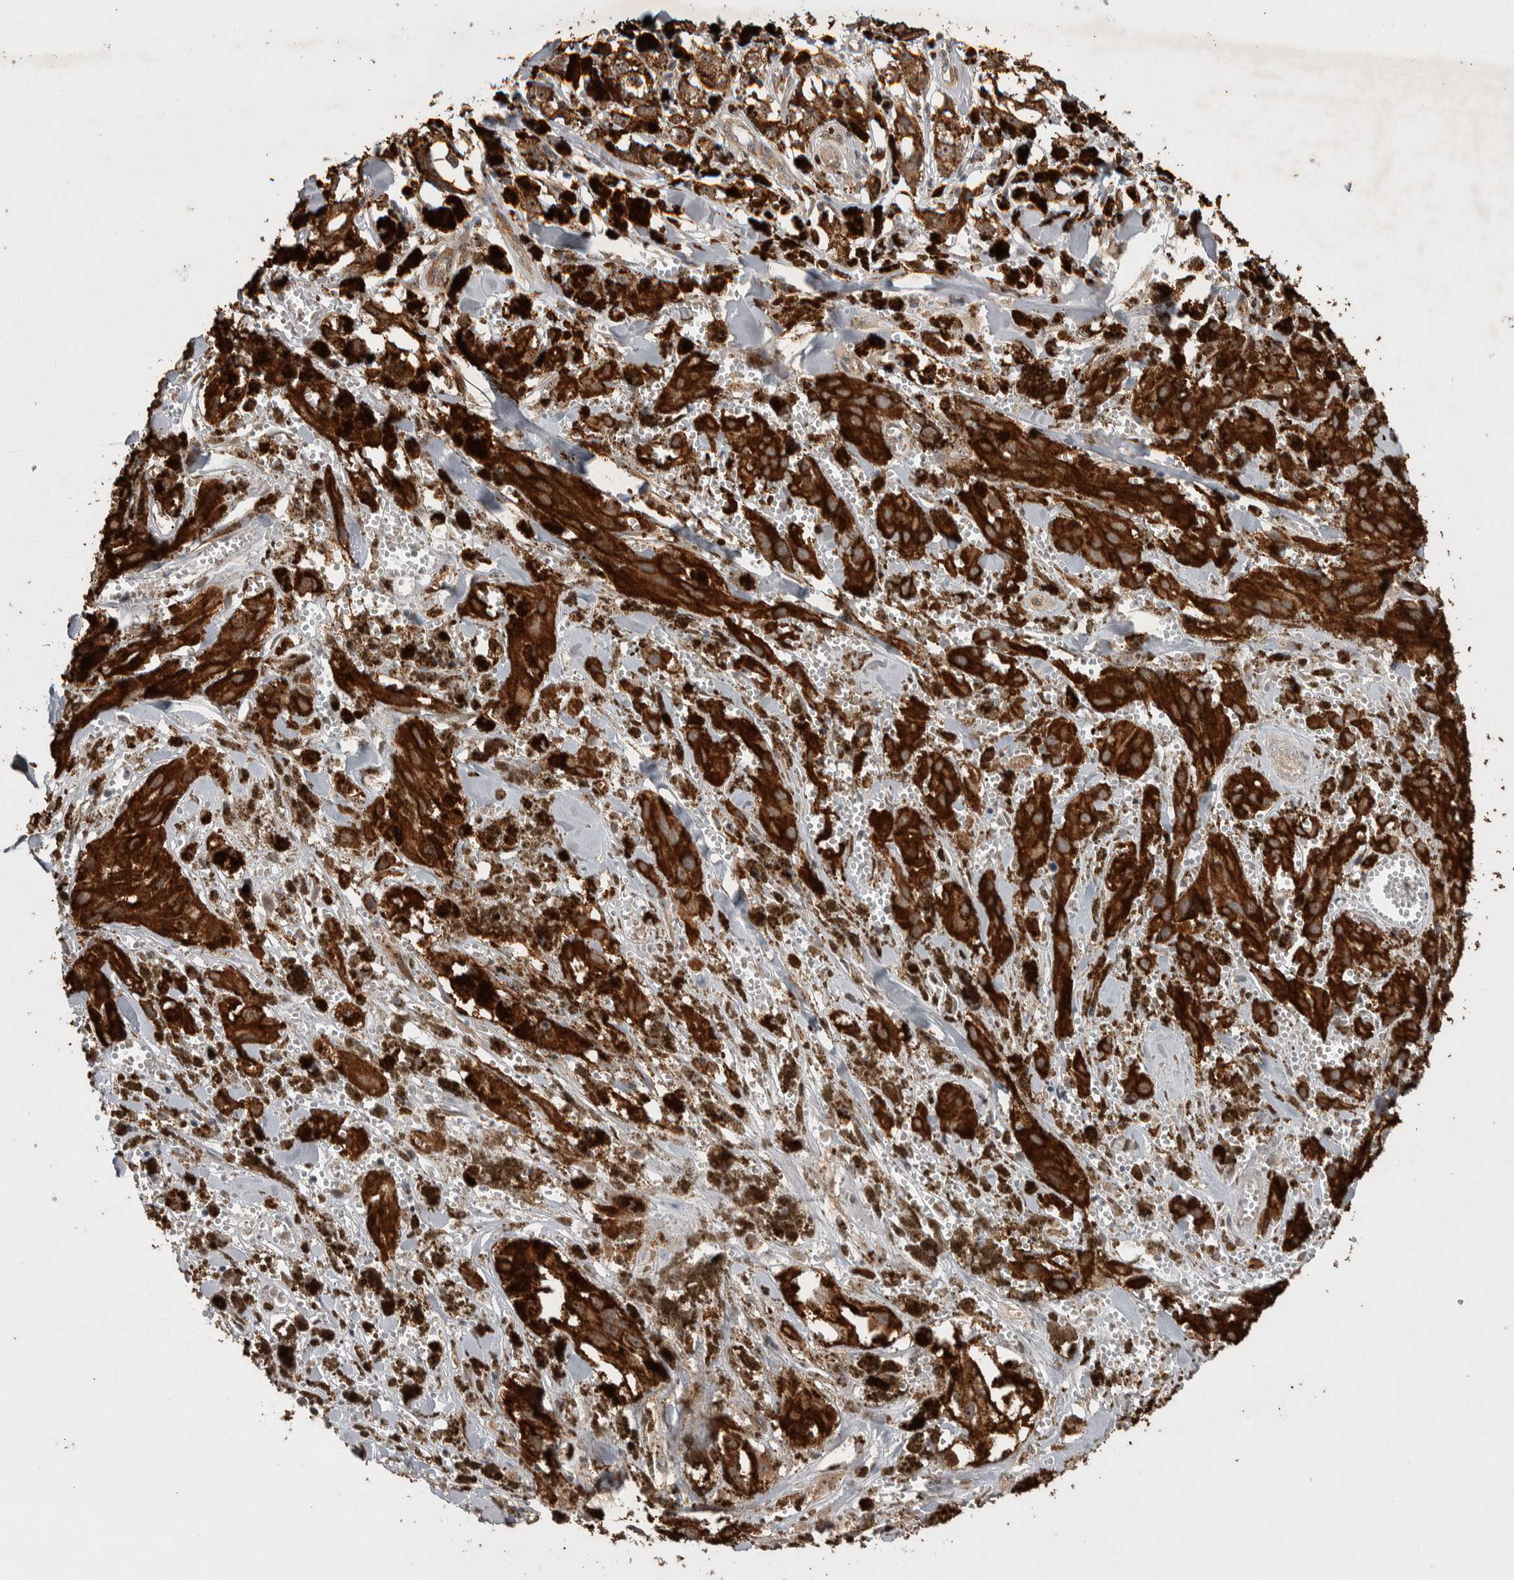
{"staining": {"intensity": "moderate", "quantity": ">75%", "location": "cytoplasmic/membranous"}, "tissue": "melanoma", "cell_type": "Tumor cells", "image_type": "cancer", "snomed": [{"axis": "morphology", "description": "Malignant melanoma, NOS"}, {"axis": "topography", "description": "Skin"}], "caption": "Protein staining by immunohistochemistry (IHC) demonstrates moderate cytoplasmic/membranous staining in about >75% of tumor cells in melanoma.", "gene": "DVL2", "patient": {"sex": "male", "age": 88}}